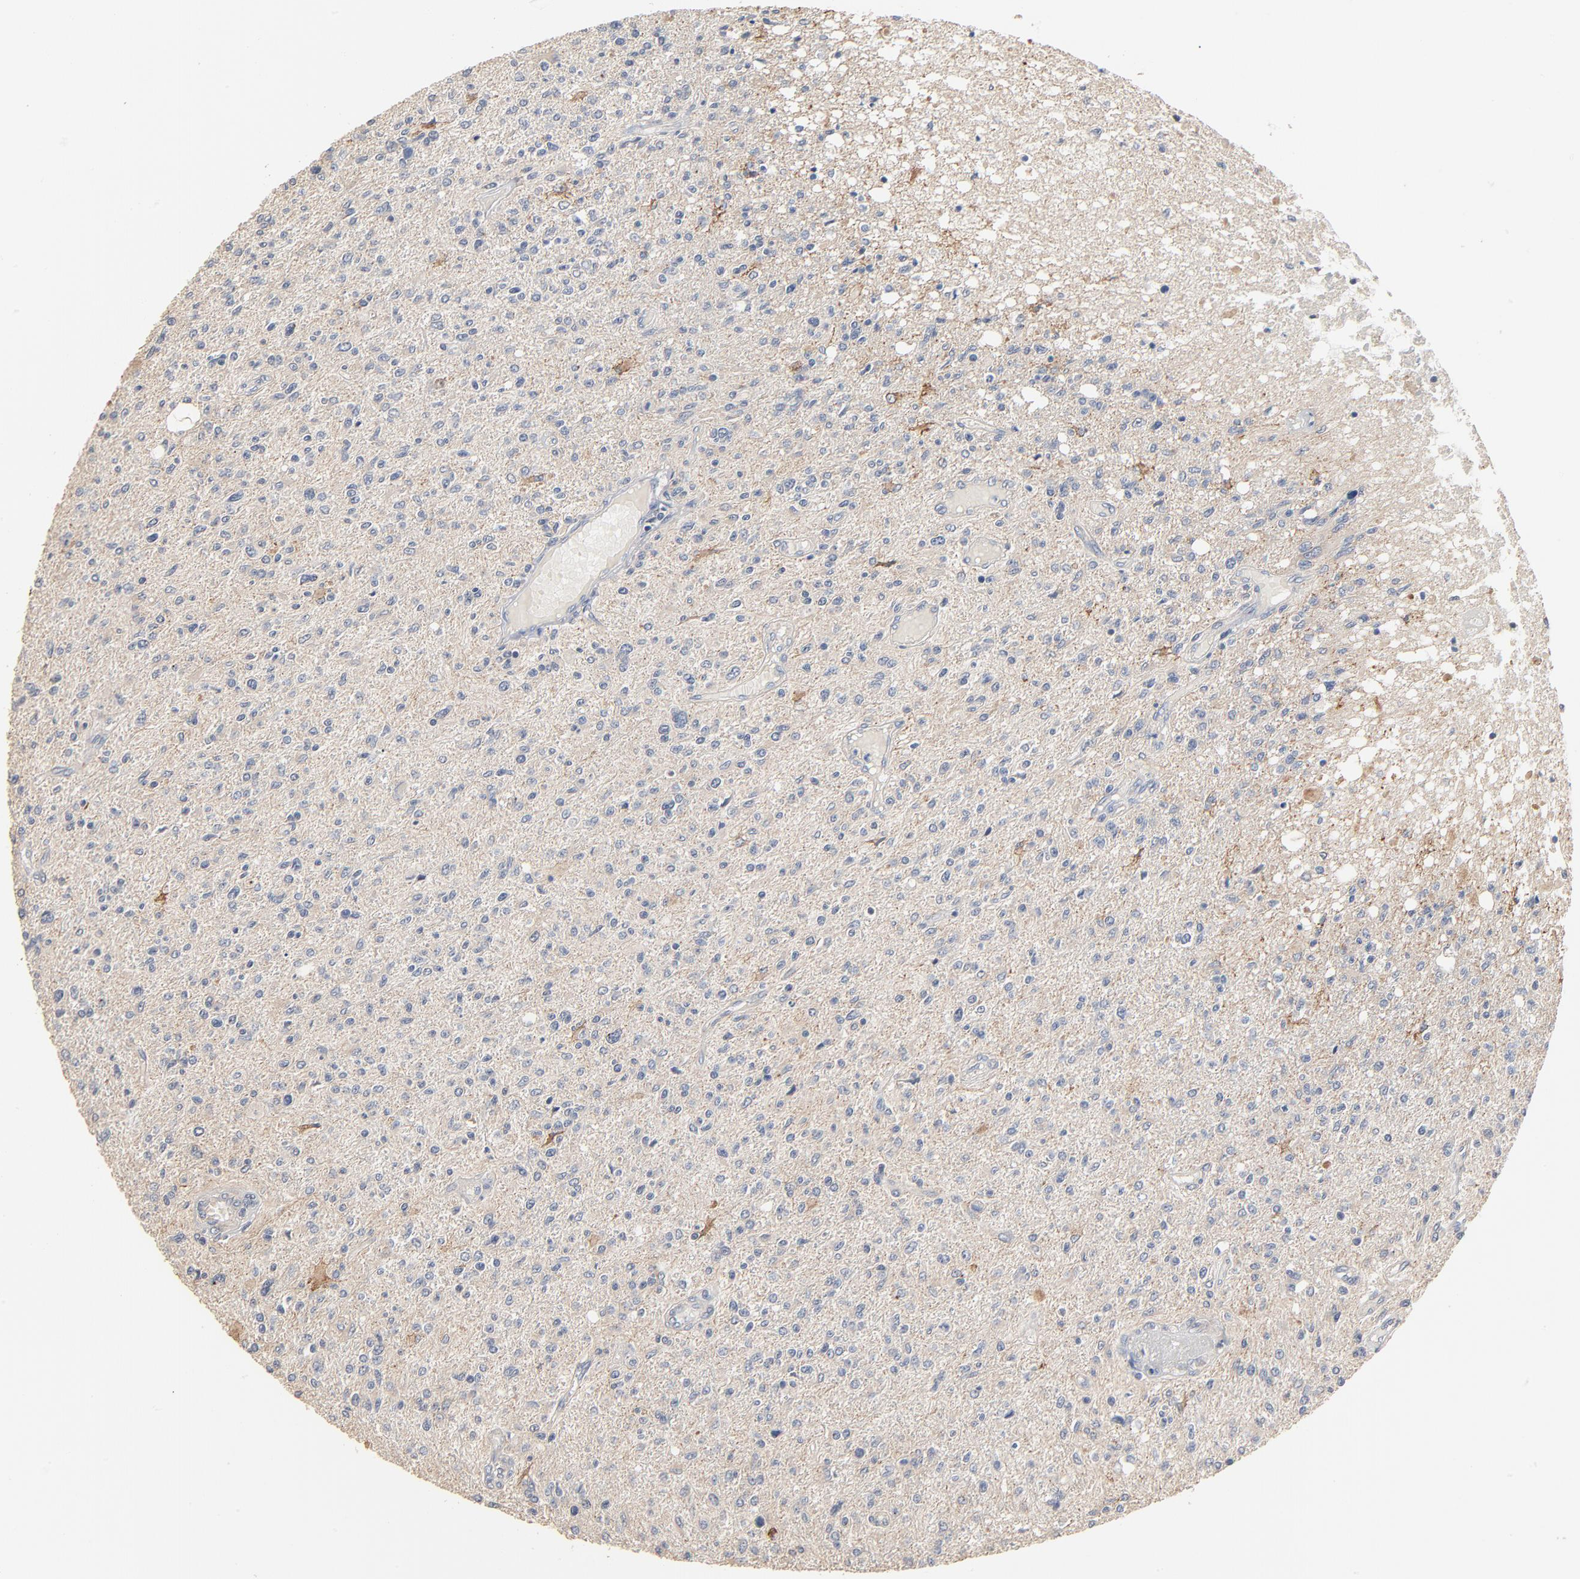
{"staining": {"intensity": "weak", "quantity": "<25%", "location": "cytoplasmic/membranous"}, "tissue": "glioma", "cell_type": "Tumor cells", "image_type": "cancer", "snomed": [{"axis": "morphology", "description": "Glioma, malignant, High grade"}, {"axis": "topography", "description": "Cerebral cortex"}], "caption": "An IHC micrograph of glioma is shown. There is no staining in tumor cells of glioma.", "gene": "ZDHHC8", "patient": {"sex": "male", "age": 76}}